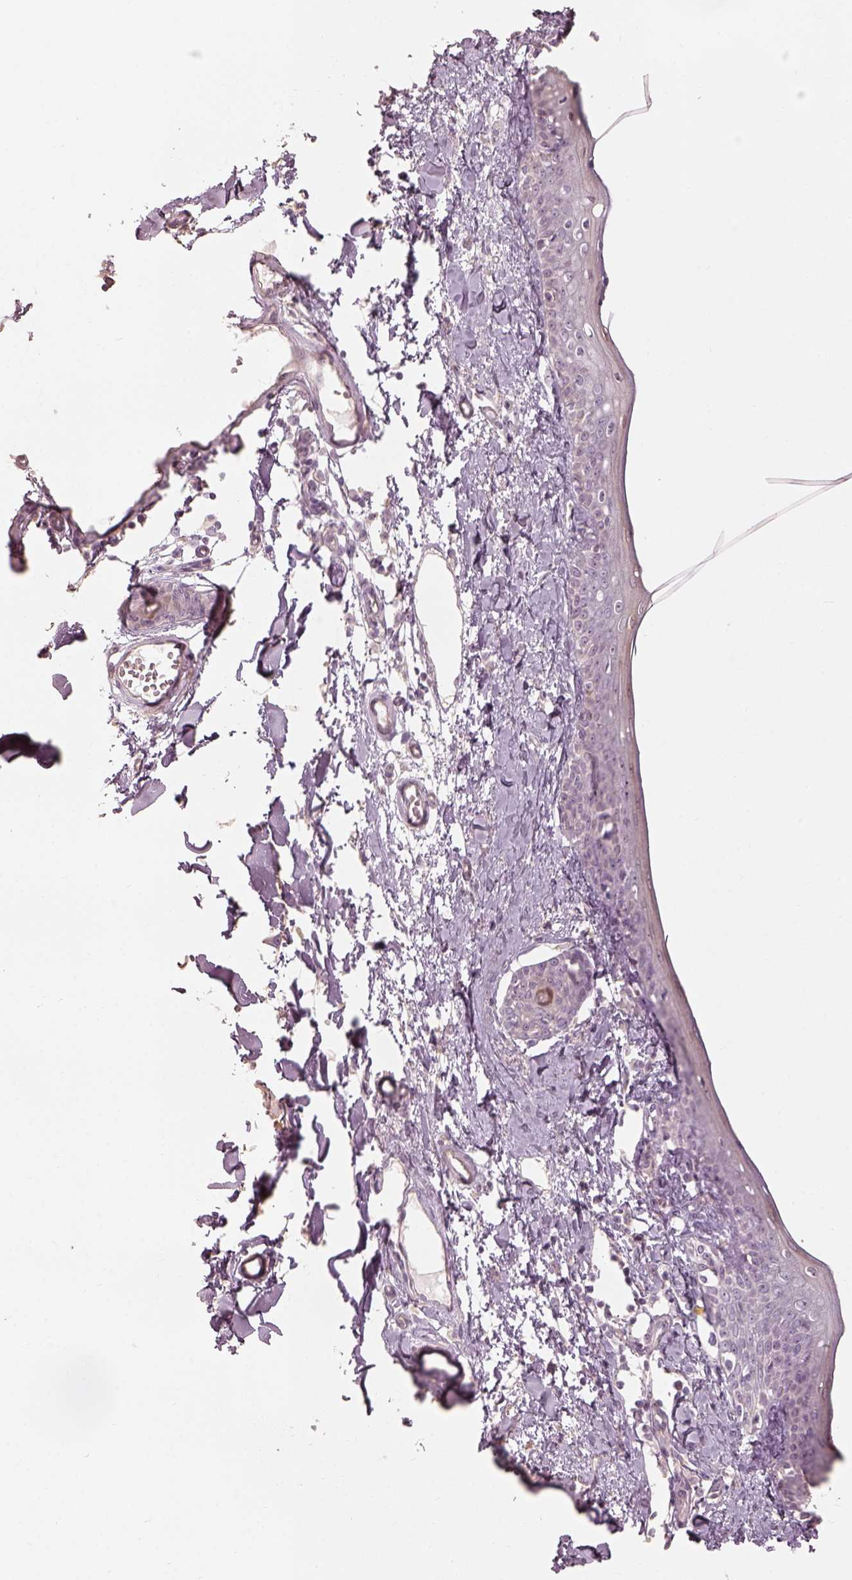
{"staining": {"intensity": "negative", "quantity": "none", "location": "none"}, "tissue": "skin", "cell_type": "Fibroblasts", "image_type": "normal", "snomed": [{"axis": "morphology", "description": "Normal tissue, NOS"}, {"axis": "topography", "description": "Skin"}], "caption": "Immunohistochemistry (IHC) photomicrograph of unremarkable skin: skin stained with DAB demonstrates no significant protein staining in fibroblasts. Nuclei are stained in blue.", "gene": "CDS1", "patient": {"sex": "male", "age": 76}}